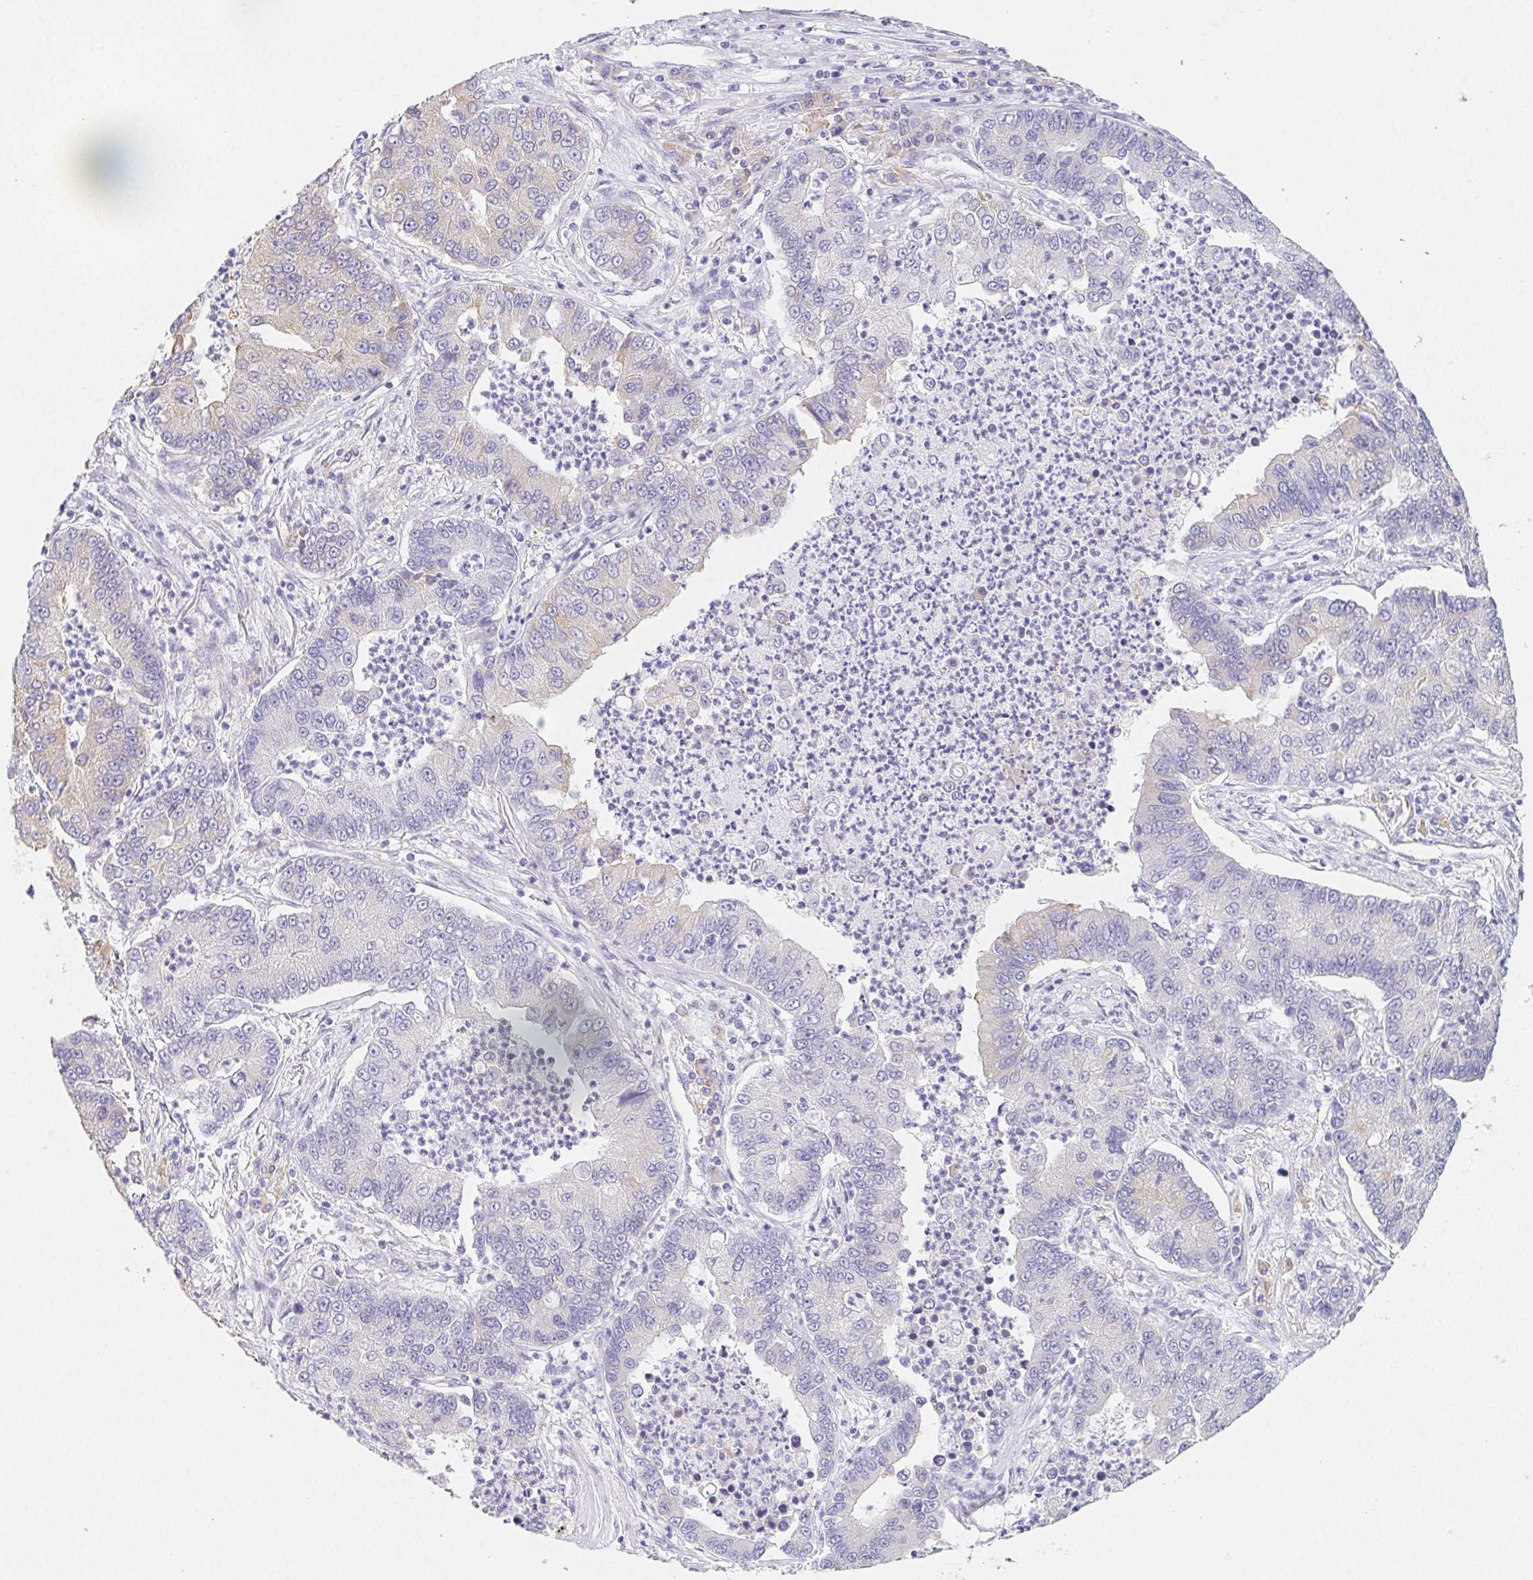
{"staining": {"intensity": "negative", "quantity": "none", "location": "none"}, "tissue": "lung cancer", "cell_type": "Tumor cells", "image_type": "cancer", "snomed": [{"axis": "morphology", "description": "Adenocarcinoma, NOS"}, {"axis": "topography", "description": "Lung"}], "caption": "Protein analysis of adenocarcinoma (lung) exhibits no significant positivity in tumor cells. (Brightfield microscopy of DAB immunohistochemistry (IHC) at high magnification).", "gene": "HRC", "patient": {"sex": "female", "age": 57}}